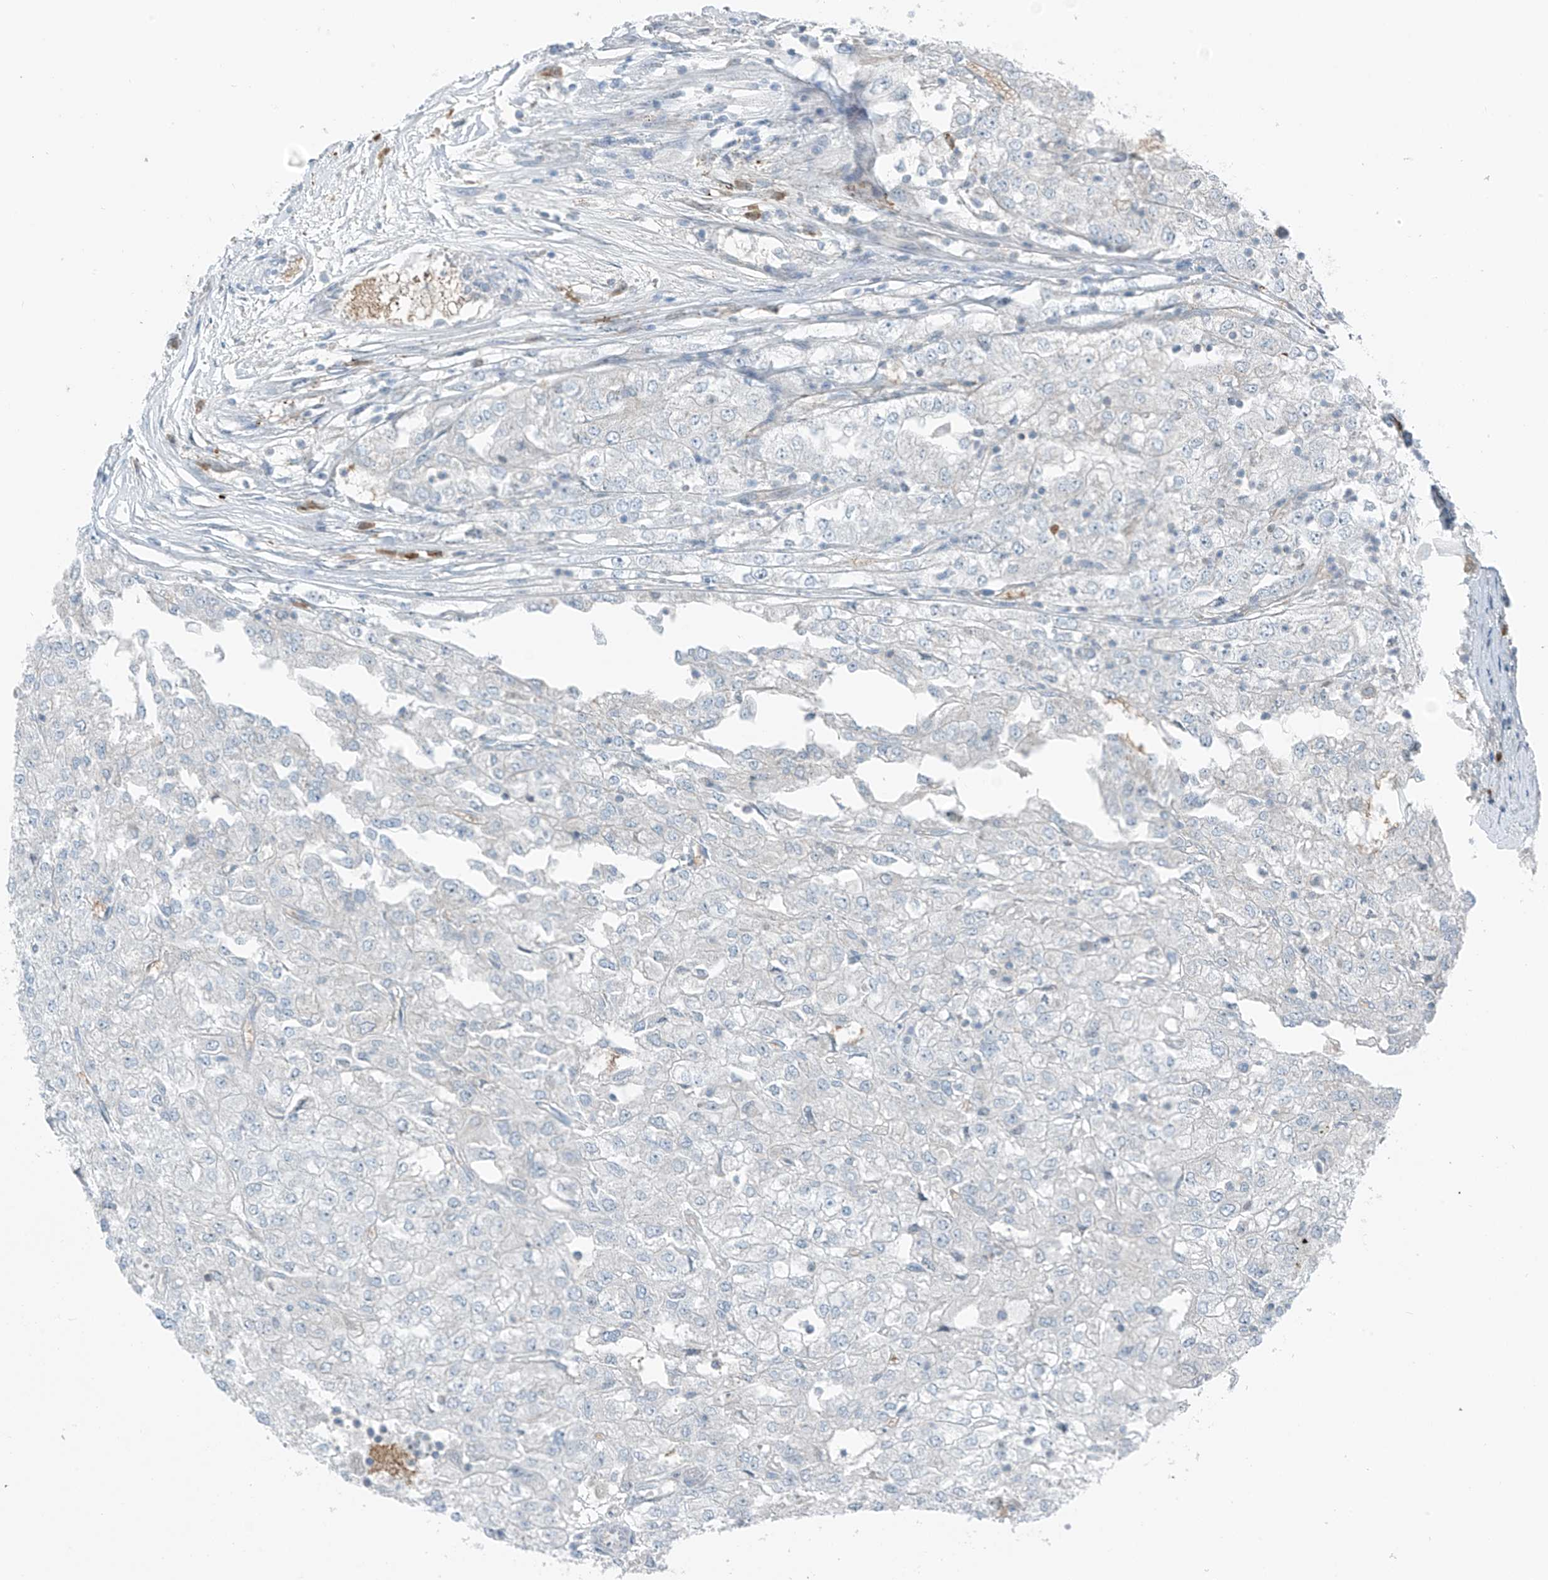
{"staining": {"intensity": "negative", "quantity": "none", "location": "none"}, "tissue": "renal cancer", "cell_type": "Tumor cells", "image_type": "cancer", "snomed": [{"axis": "morphology", "description": "Adenocarcinoma, NOS"}, {"axis": "topography", "description": "Kidney"}], "caption": "The IHC image has no significant staining in tumor cells of adenocarcinoma (renal) tissue.", "gene": "SLC12A6", "patient": {"sex": "female", "age": 54}}